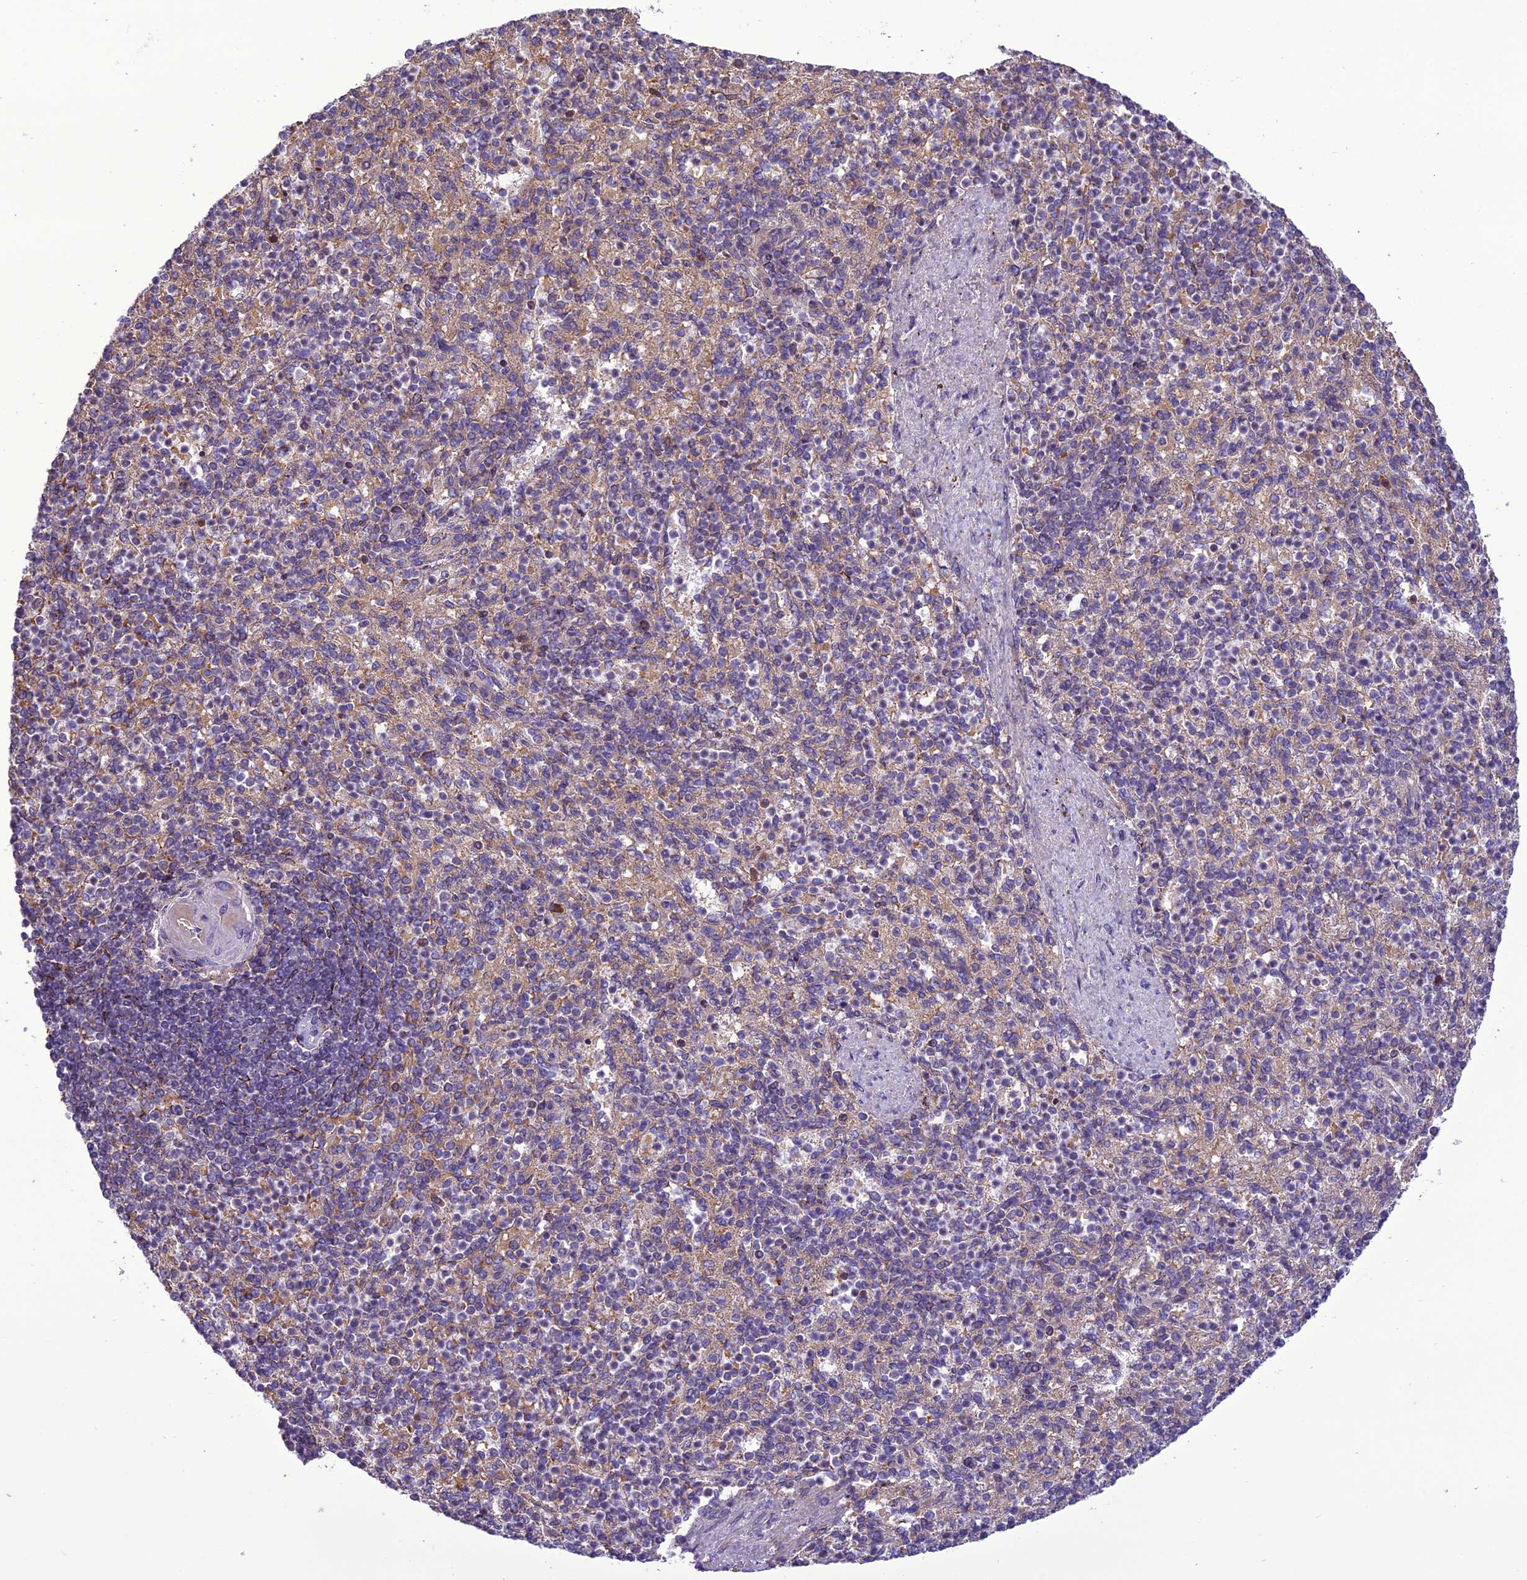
{"staining": {"intensity": "negative", "quantity": "none", "location": "none"}, "tissue": "spleen", "cell_type": "Cells in red pulp", "image_type": "normal", "snomed": [{"axis": "morphology", "description": "Normal tissue, NOS"}, {"axis": "topography", "description": "Spleen"}], "caption": "Protein analysis of normal spleen demonstrates no significant positivity in cells in red pulp.", "gene": "ENSG00000260272", "patient": {"sex": "female", "age": 74}}